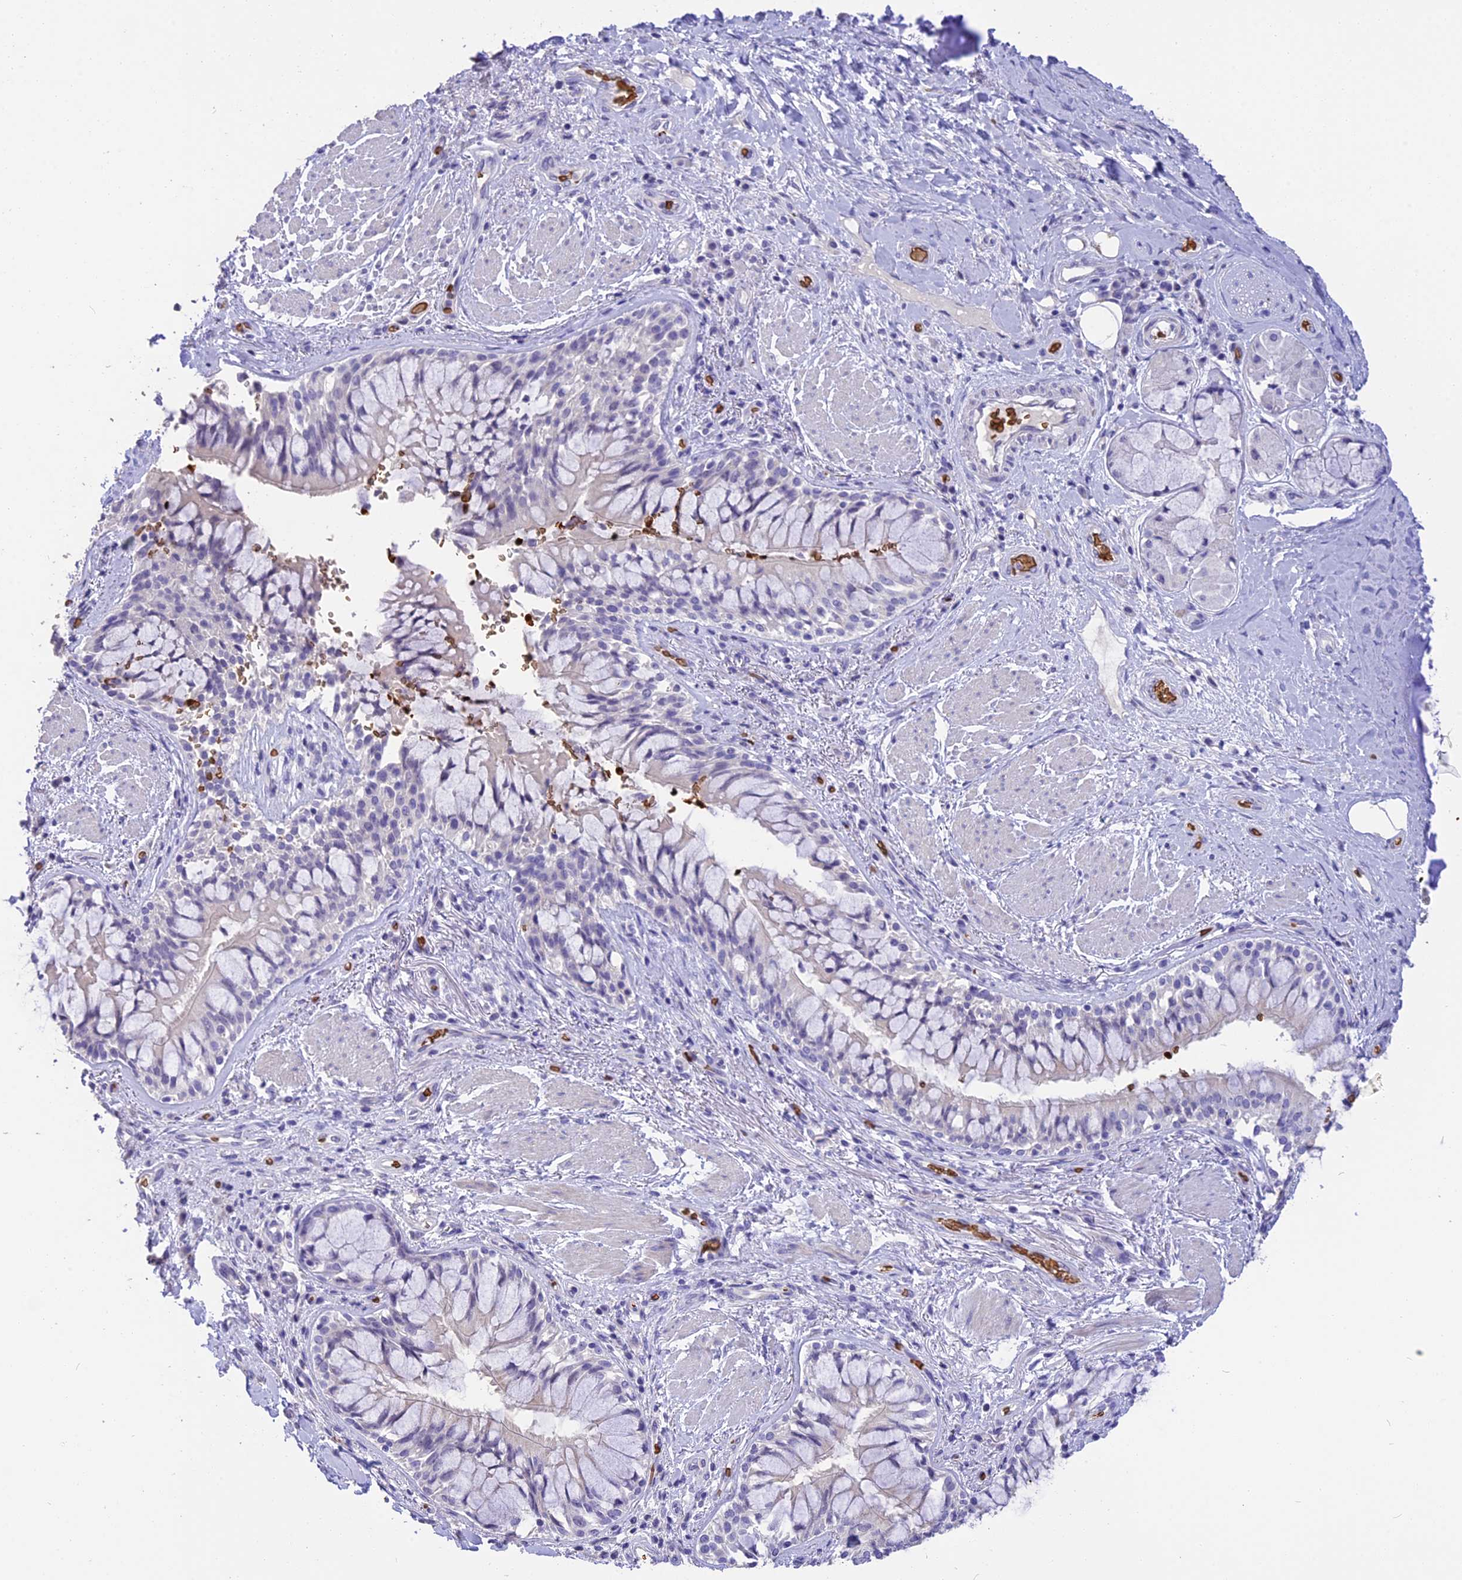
{"staining": {"intensity": "negative", "quantity": "none", "location": "none"}, "tissue": "adipose tissue", "cell_type": "Adipocytes", "image_type": "normal", "snomed": [{"axis": "morphology", "description": "Normal tissue, NOS"}, {"axis": "morphology", "description": "Squamous cell carcinoma, NOS"}, {"axis": "topography", "description": "Bronchus"}, {"axis": "topography", "description": "Lung"}], "caption": "IHC histopathology image of normal adipose tissue: human adipose tissue stained with DAB (3,3'-diaminobenzidine) displays no significant protein staining in adipocytes. (Brightfield microscopy of DAB (3,3'-diaminobenzidine) IHC at high magnification).", "gene": "TNNC2", "patient": {"sex": "male", "age": 64}}